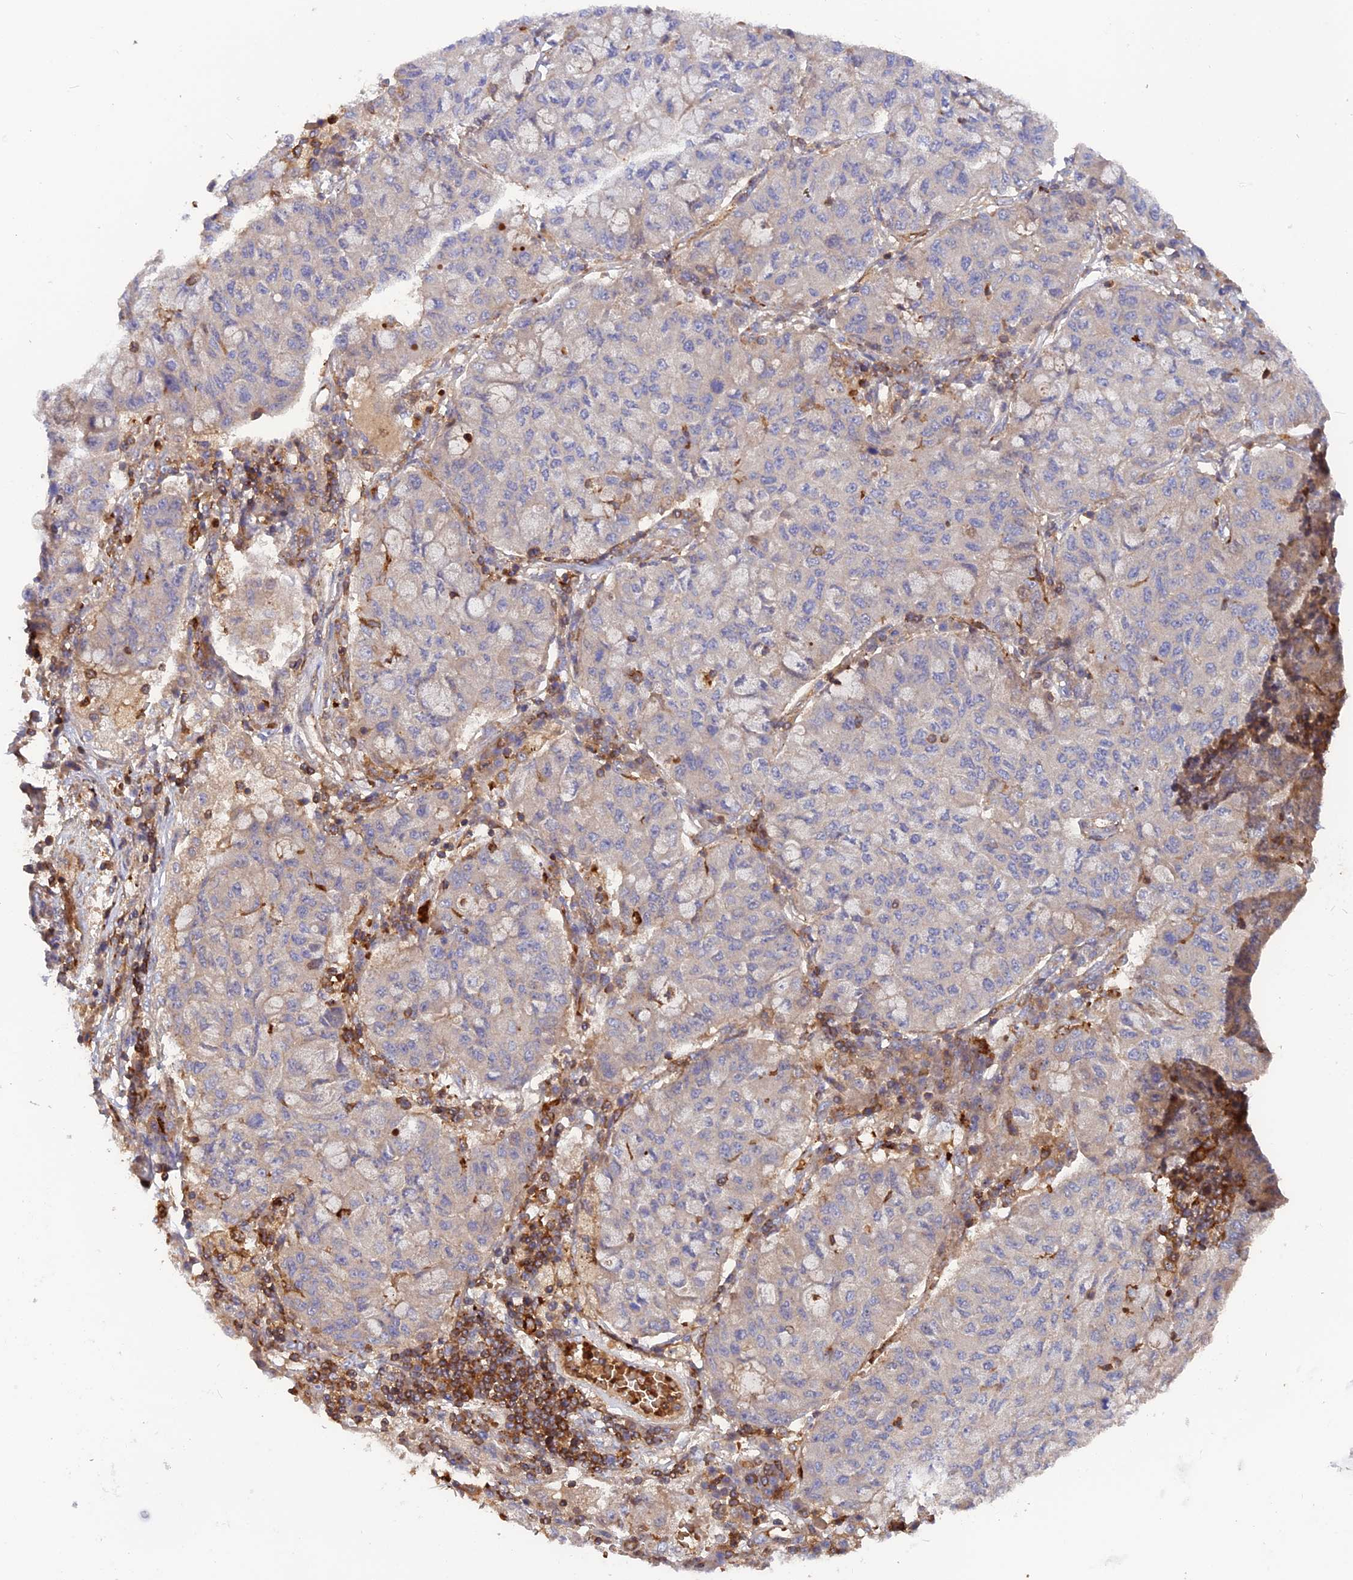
{"staining": {"intensity": "negative", "quantity": "none", "location": "none"}, "tissue": "lung cancer", "cell_type": "Tumor cells", "image_type": "cancer", "snomed": [{"axis": "morphology", "description": "Squamous cell carcinoma, NOS"}, {"axis": "topography", "description": "Lung"}], "caption": "Immunohistochemistry image of lung squamous cell carcinoma stained for a protein (brown), which demonstrates no positivity in tumor cells. Brightfield microscopy of immunohistochemistry (IHC) stained with DAB (3,3'-diaminobenzidine) (brown) and hematoxylin (blue), captured at high magnification.", "gene": "CPNE7", "patient": {"sex": "male", "age": 74}}